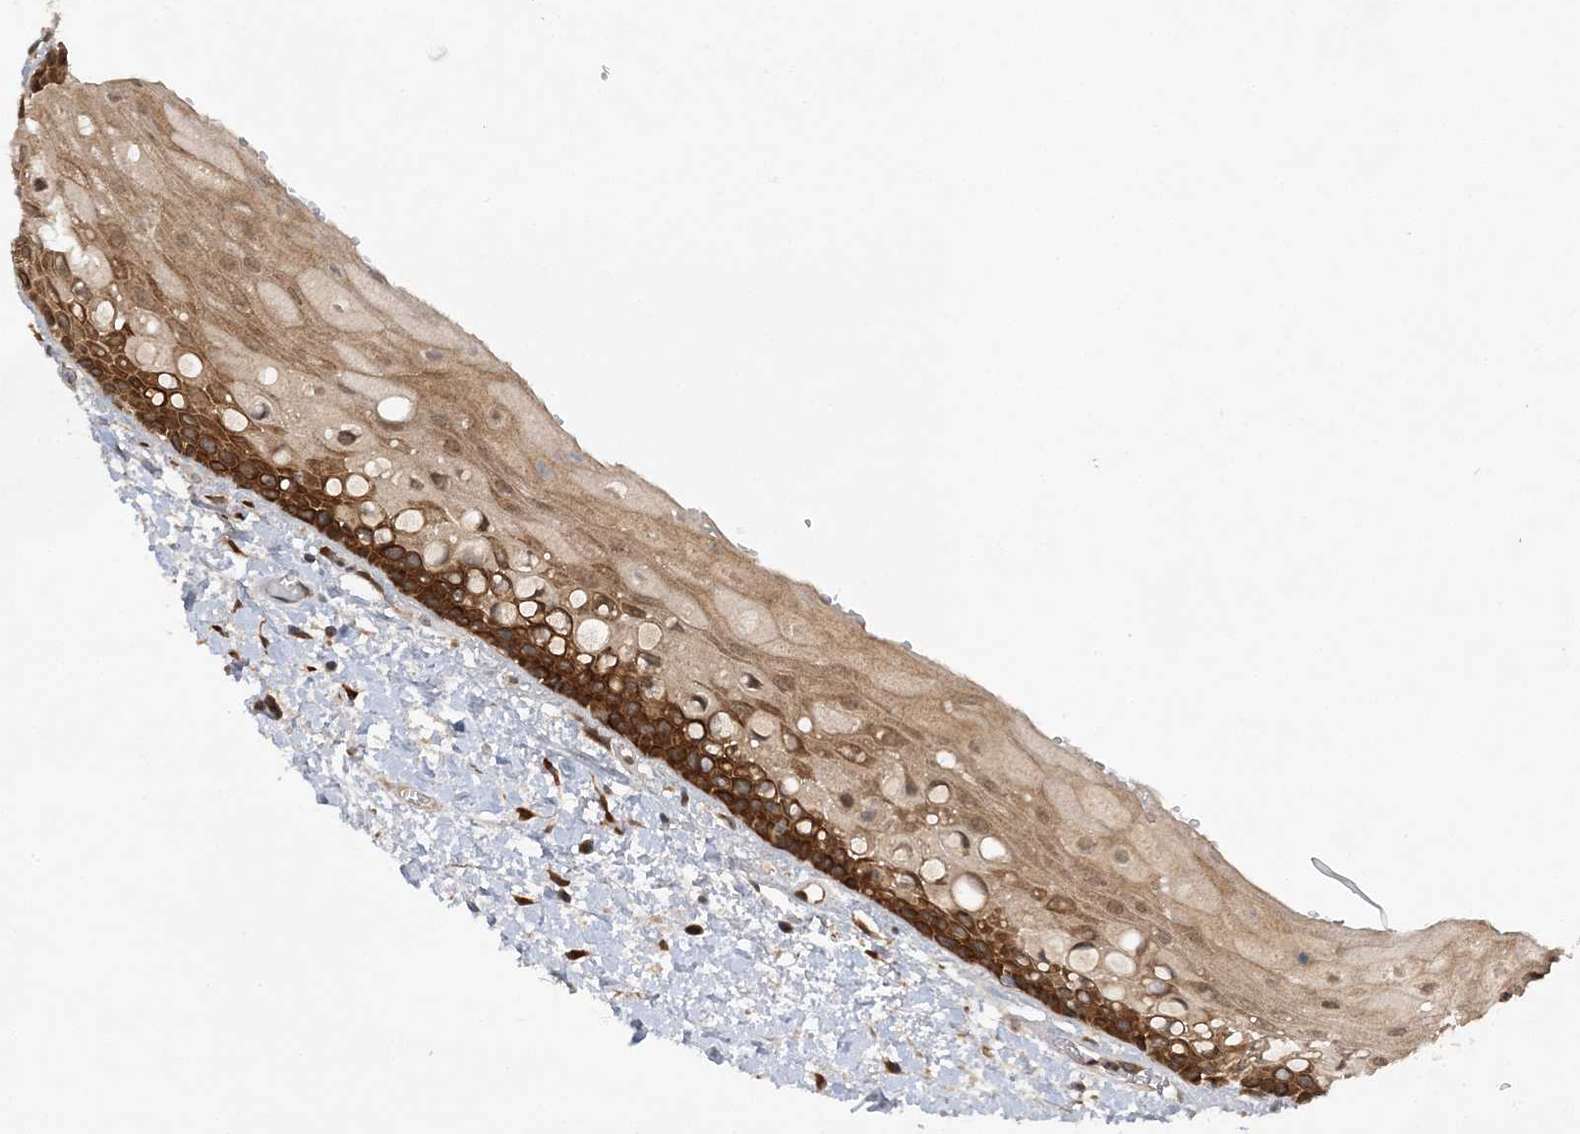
{"staining": {"intensity": "strong", "quantity": ">75%", "location": "cytoplasmic/membranous"}, "tissue": "oral mucosa", "cell_type": "Squamous epithelial cells", "image_type": "normal", "snomed": [{"axis": "morphology", "description": "Normal tissue, NOS"}, {"axis": "topography", "description": "Oral tissue"}], "caption": "Protein staining by IHC displays strong cytoplasmic/membranous positivity in about >75% of squamous epithelial cells in normal oral mucosa.", "gene": "MMADHC", "patient": {"sex": "female", "age": 76}}